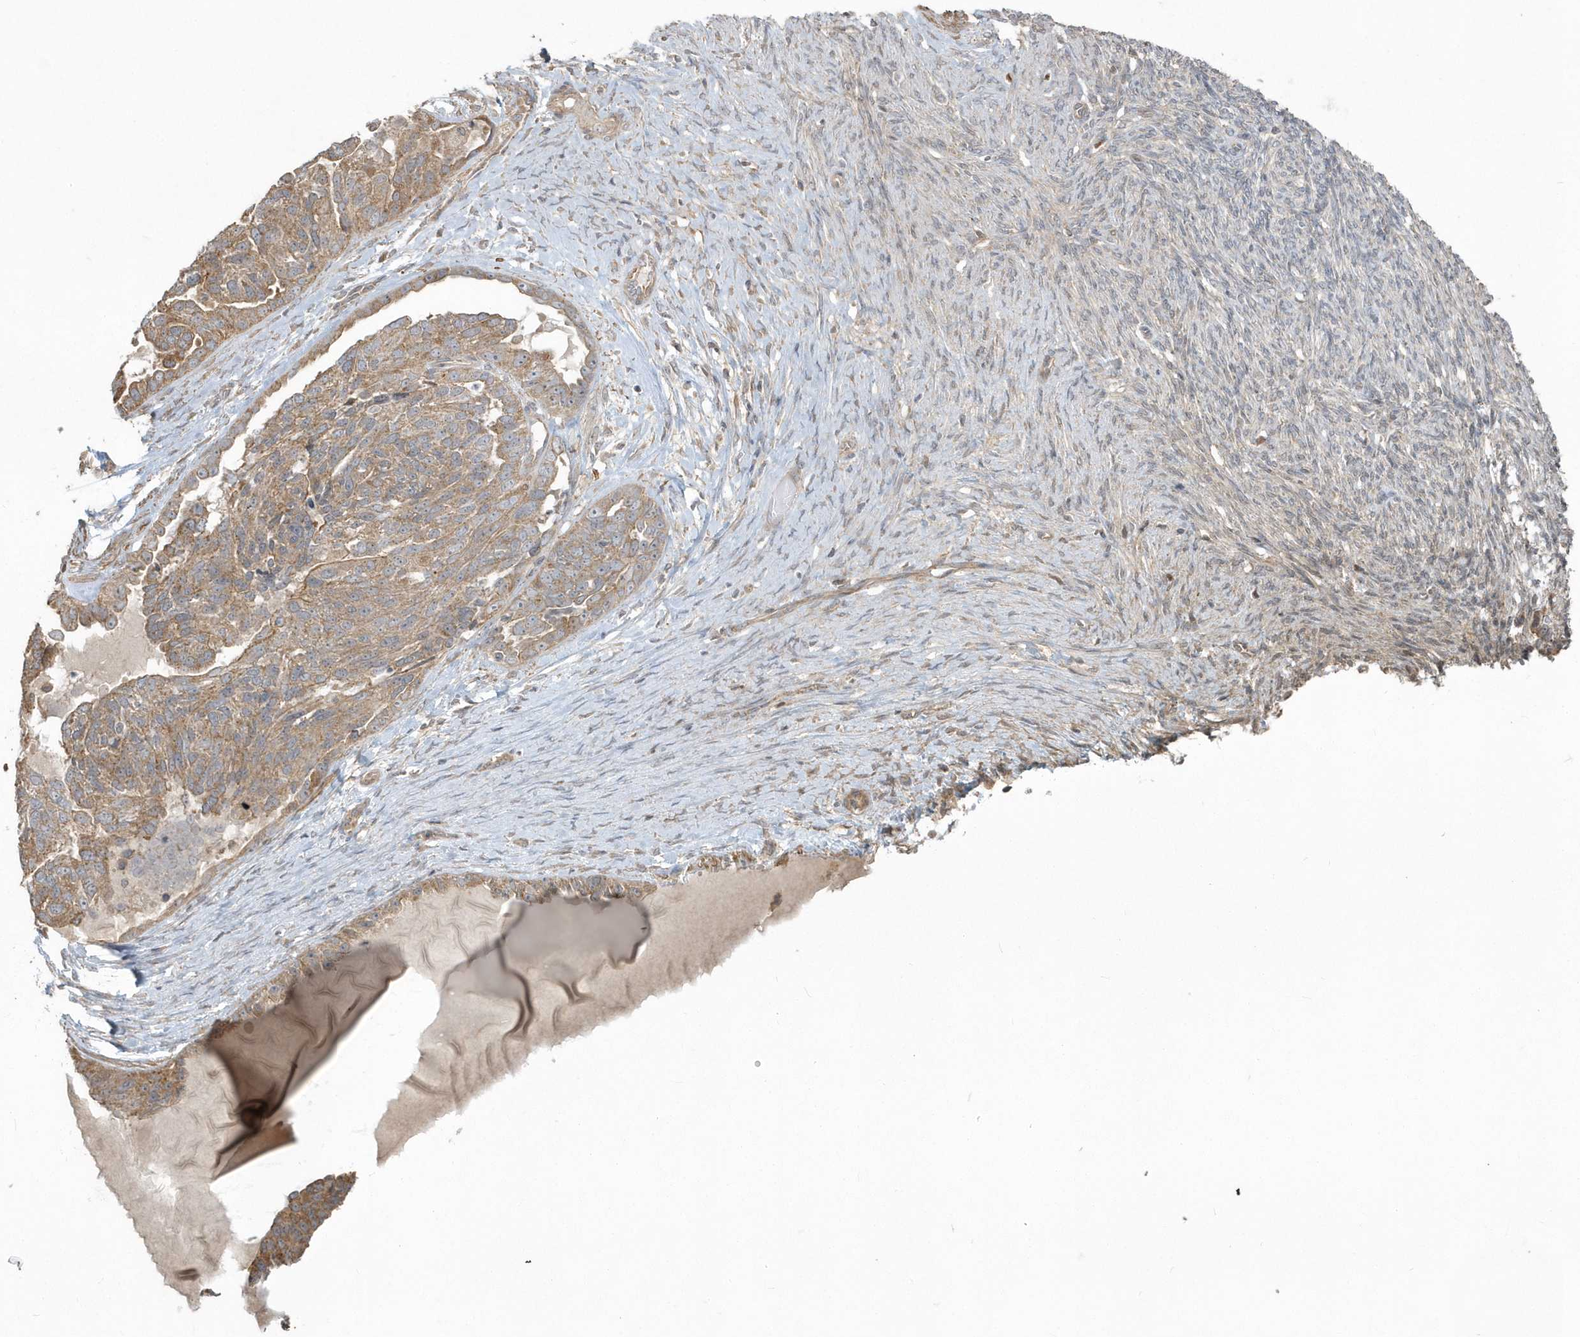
{"staining": {"intensity": "weak", "quantity": ">75%", "location": "cytoplasmic/membranous"}, "tissue": "ovarian cancer", "cell_type": "Tumor cells", "image_type": "cancer", "snomed": [{"axis": "morphology", "description": "Cystadenocarcinoma, serous, NOS"}, {"axis": "topography", "description": "Ovary"}], "caption": "This micrograph reveals immunohistochemistry (IHC) staining of human ovarian cancer, with low weak cytoplasmic/membranous staining in about >75% of tumor cells.", "gene": "ARMC8", "patient": {"sex": "female", "age": 44}}